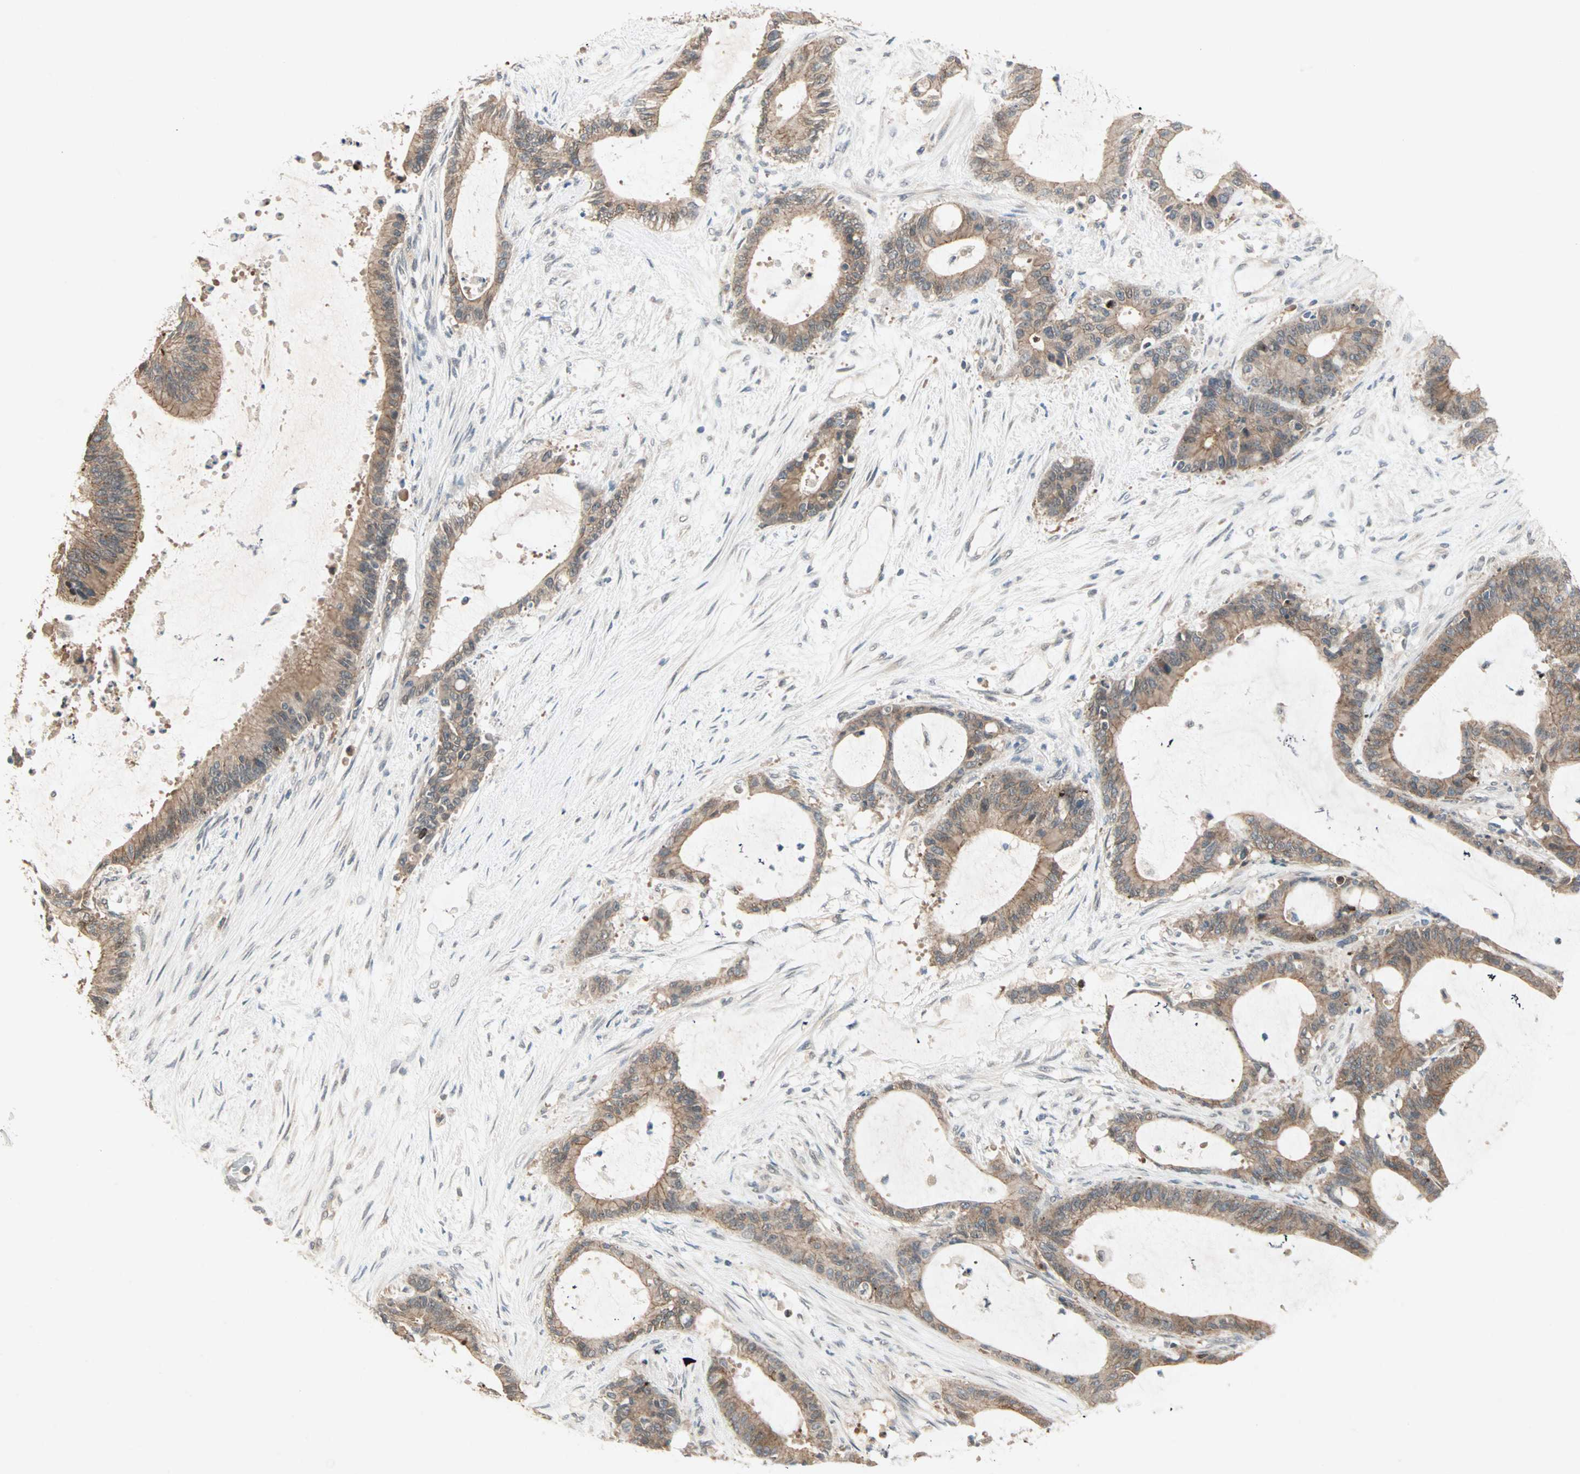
{"staining": {"intensity": "moderate", "quantity": ">75%", "location": "cytoplasmic/membranous"}, "tissue": "liver cancer", "cell_type": "Tumor cells", "image_type": "cancer", "snomed": [{"axis": "morphology", "description": "Cholangiocarcinoma"}, {"axis": "topography", "description": "Liver"}], "caption": "Liver cholangiocarcinoma stained with DAB (3,3'-diaminobenzidine) immunohistochemistry shows medium levels of moderate cytoplasmic/membranous staining in approximately >75% of tumor cells. The protein of interest is shown in brown color, while the nuclei are stained blue.", "gene": "TTF2", "patient": {"sex": "female", "age": 73}}